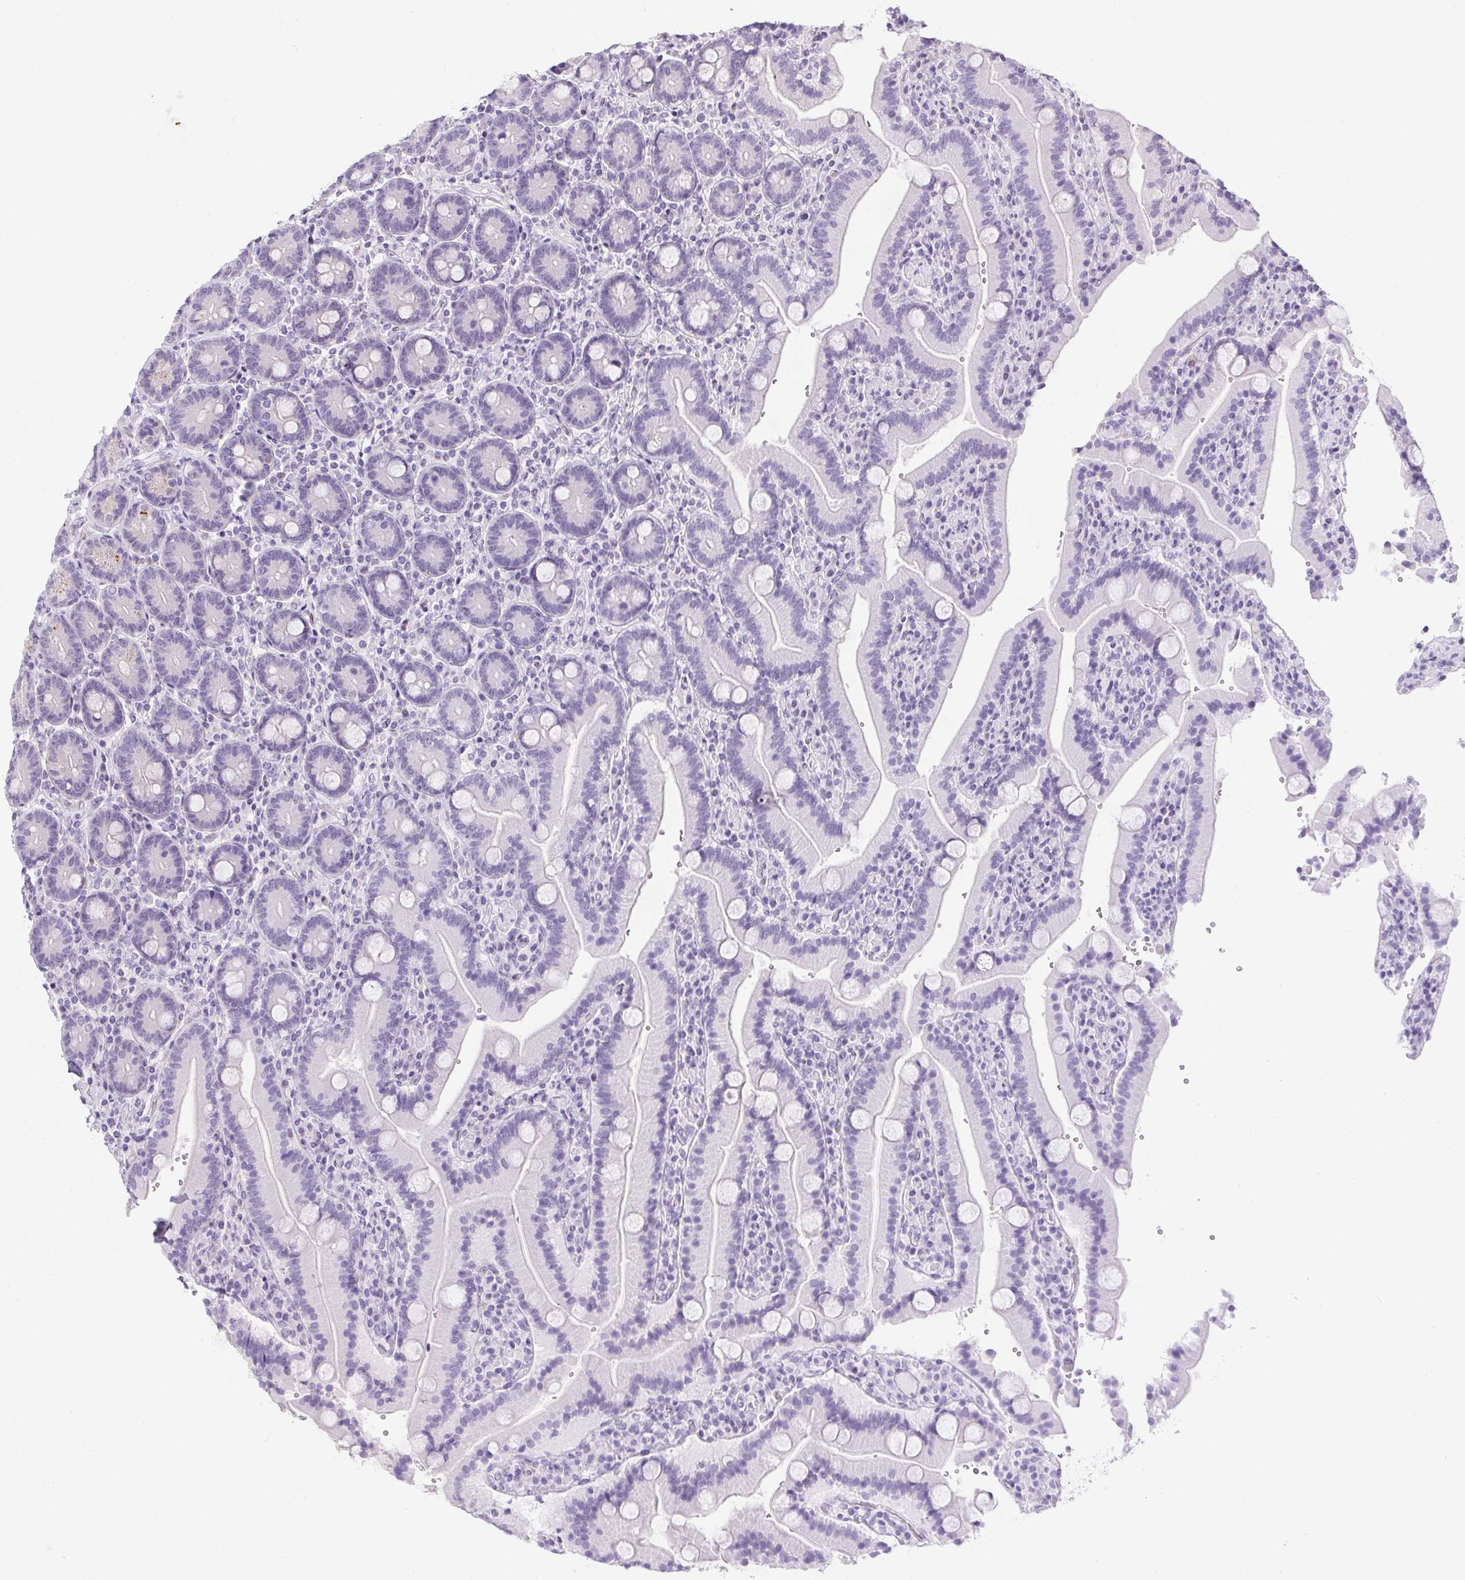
{"staining": {"intensity": "negative", "quantity": "none", "location": "none"}, "tissue": "duodenum", "cell_type": "Glandular cells", "image_type": "normal", "snomed": [{"axis": "morphology", "description": "Normal tissue, NOS"}, {"axis": "topography", "description": "Duodenum"}], "caption": "High magnification brightfield microscopy of benign duodenum stained with DAB (3,3'-diaminobenzidine) (brown) and counterstained with hematoxylin (blue): glandular cells show no significant staining.", "gene": "SP9", "patient": {"sex": "female", "age": 62}}